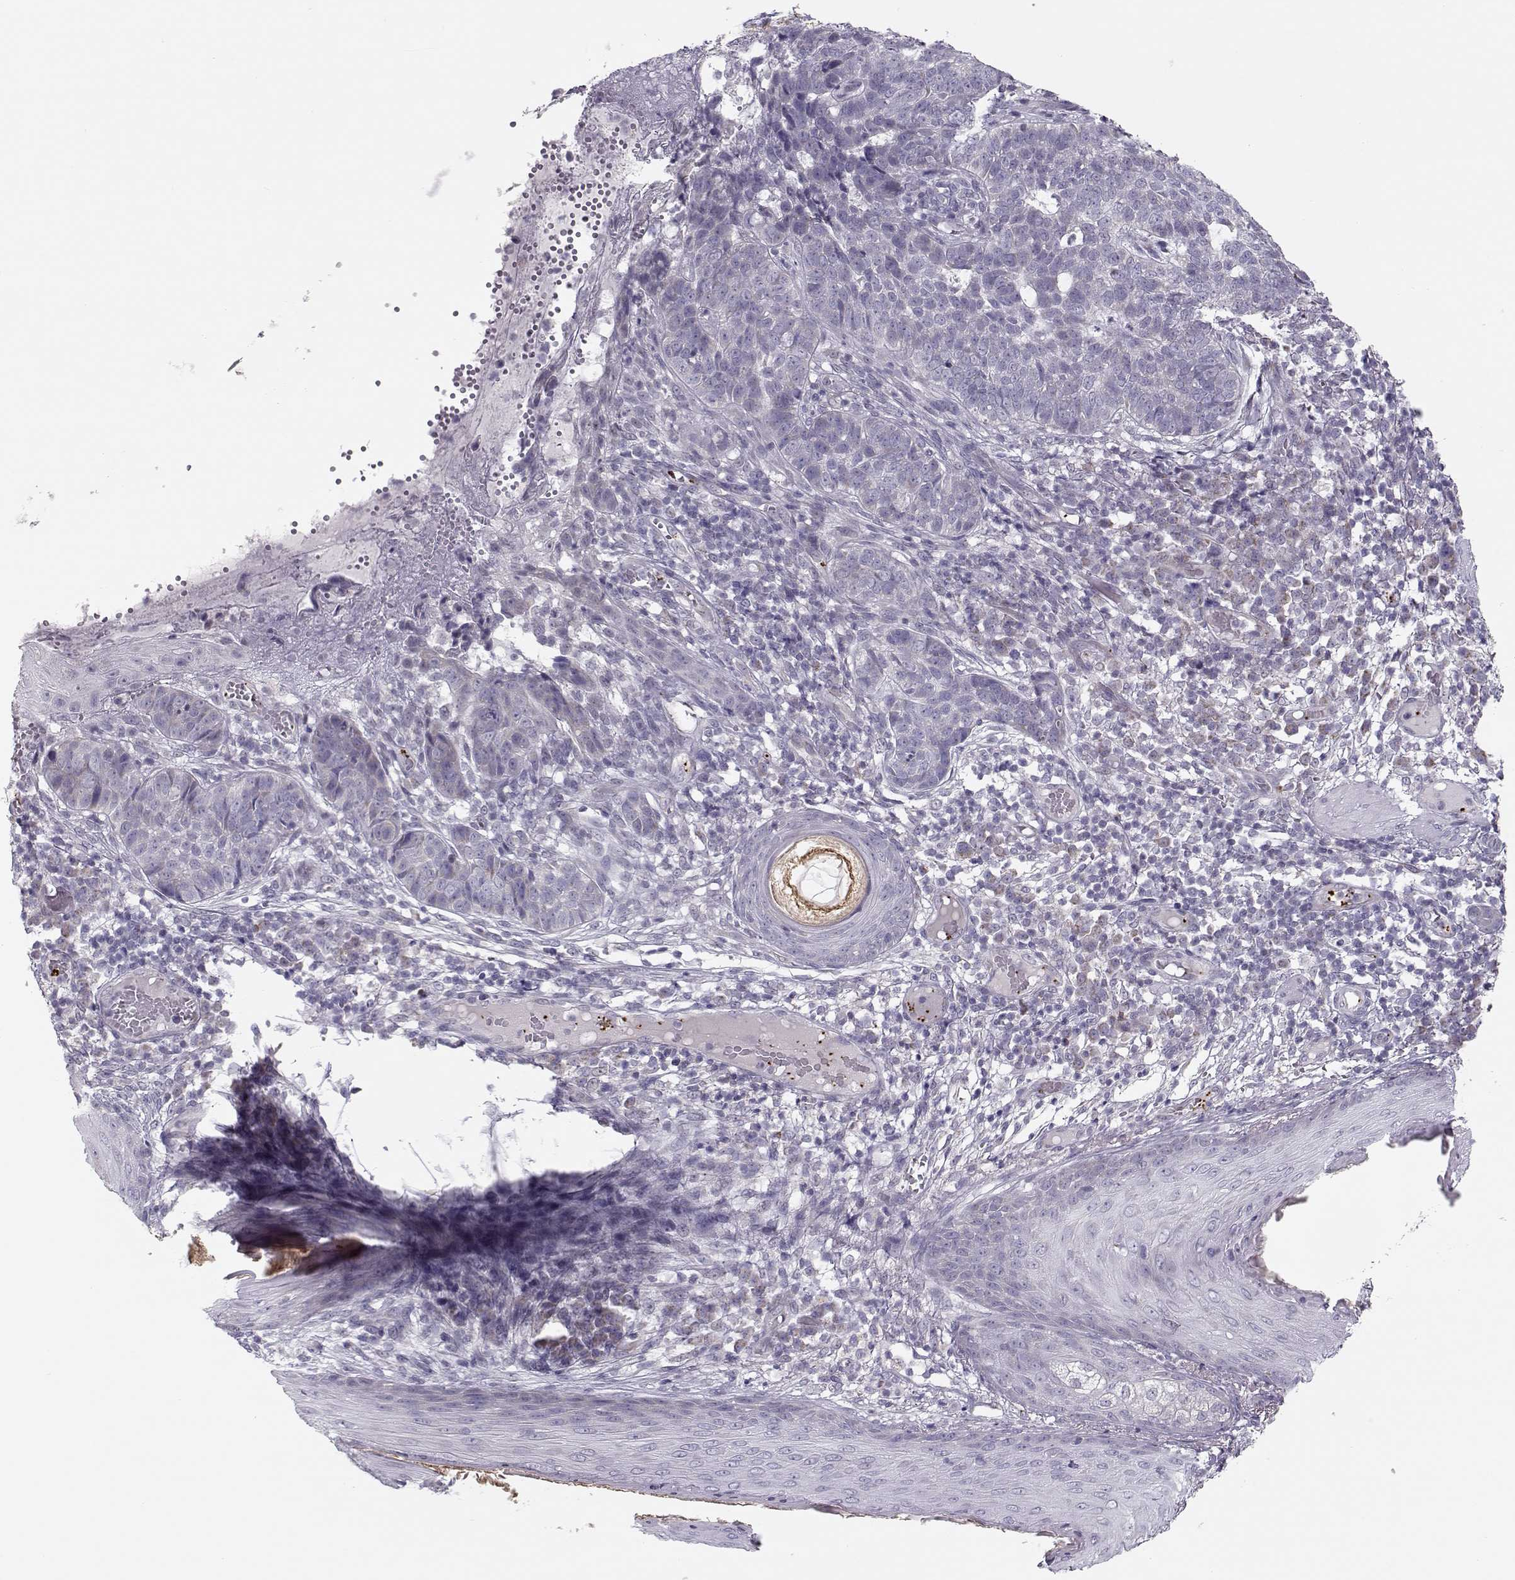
{"staining": {"intensity": "negative", "quantity": "none", "location": "none"}, "tissue": "skin cancer", "cell_type": "Tumor cells", "image_type": "cancer", "snomed": [{"axis": "morphology", "description": "Basal cell carcinoma"}, {"axis": "topography", "description": "Skin"}], "caption": "Tumor cells are negative for brown protein staining in skin cancer.", "gene": "KLF17", "patient": {"sex": "female", "age": 69}}